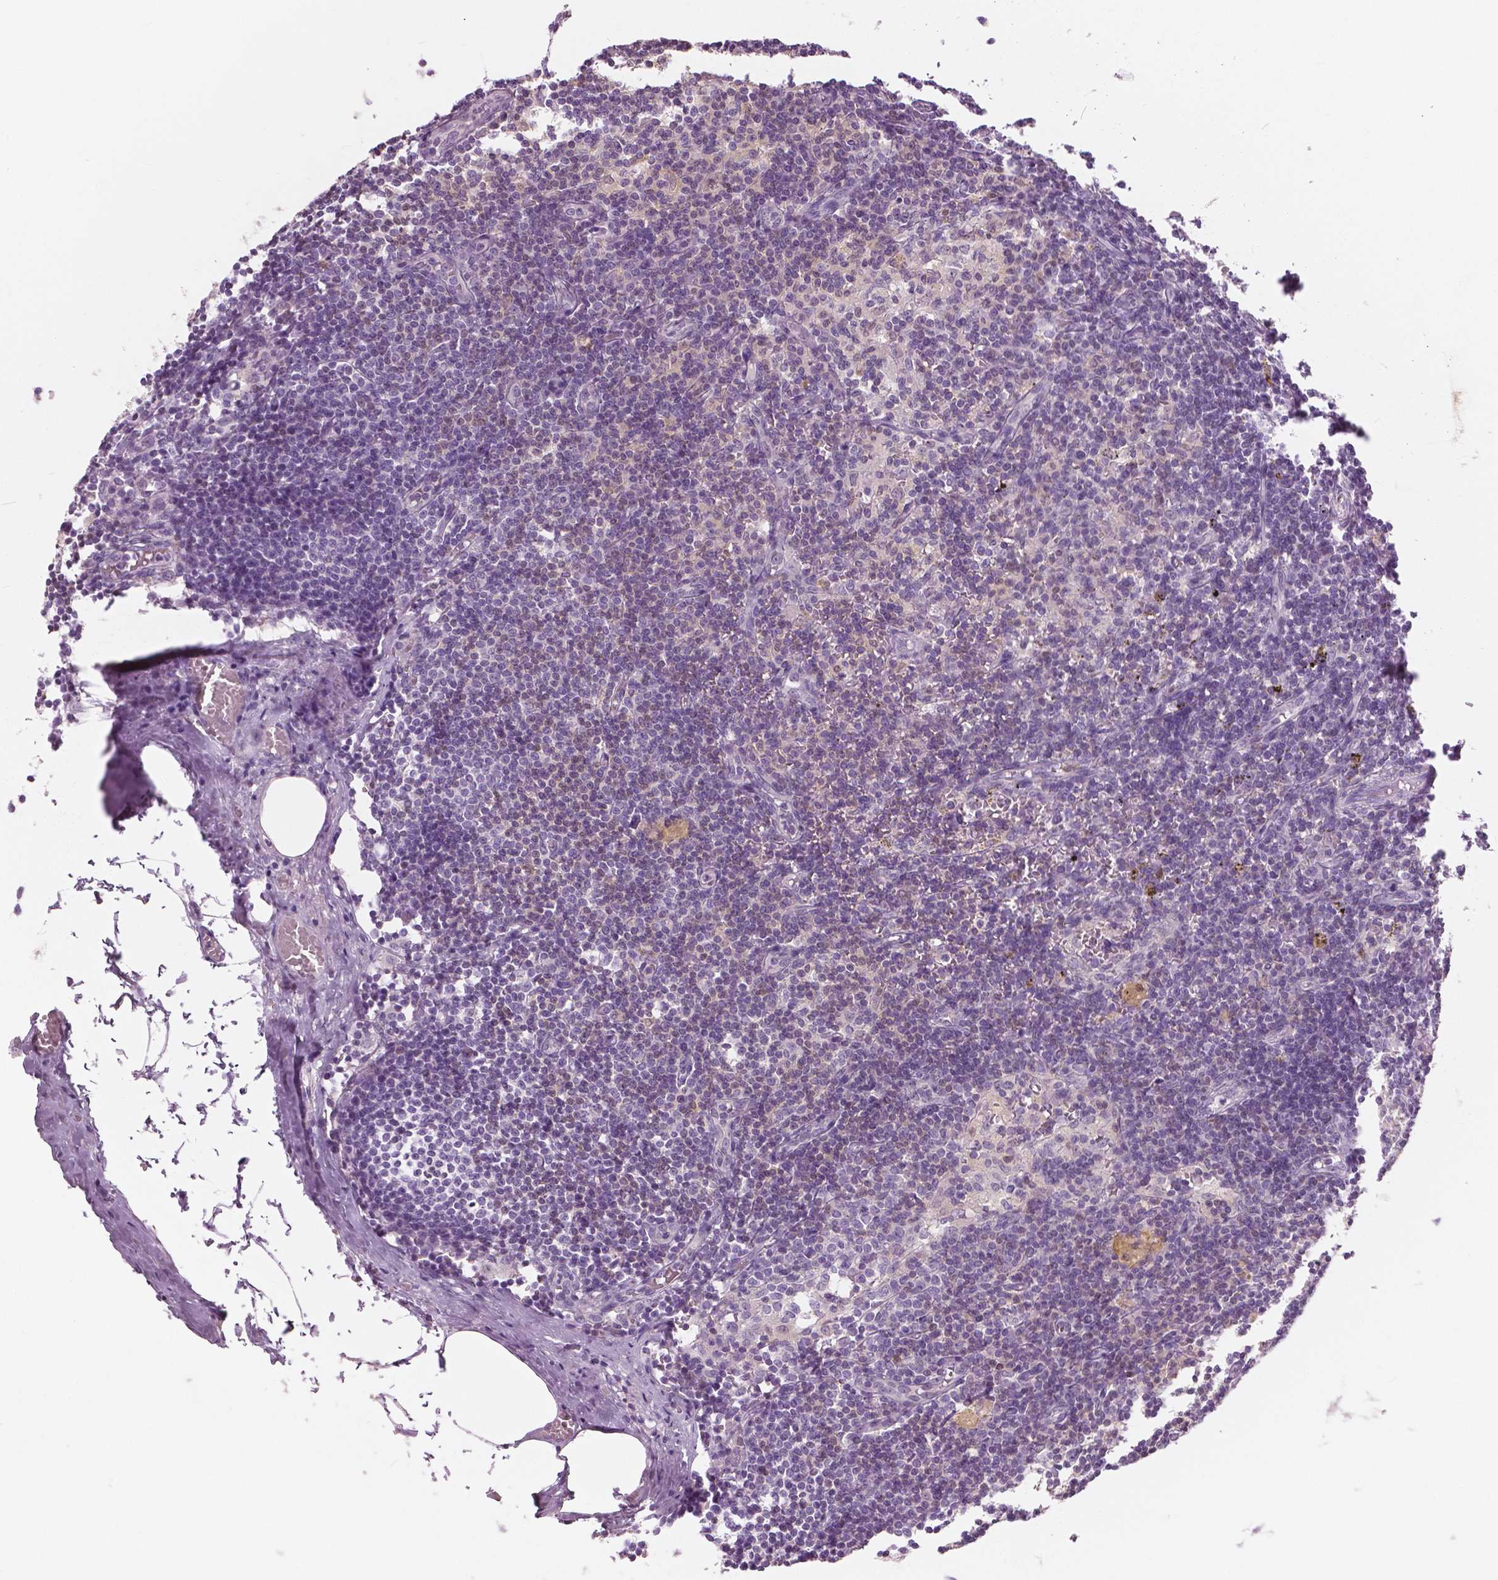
{"staining": {"intensity": "negative", "quantity": "none", "location": "none"}, "tissue": "lymph node", "cell_type": "Germinal center cells", "image_type": "normal", "snomed": [{"axis": "morphology", "description": "Normal tissue, NOS"}, {"axis": "topography", "description": "Lymph node"}], "caption": "Immunohistochemistry (IHC) of unremarkable lymph node exhibits no positivity in germinal center cells.", "gene": "GALM", "patient": {"sex": "female", "age": 69}}